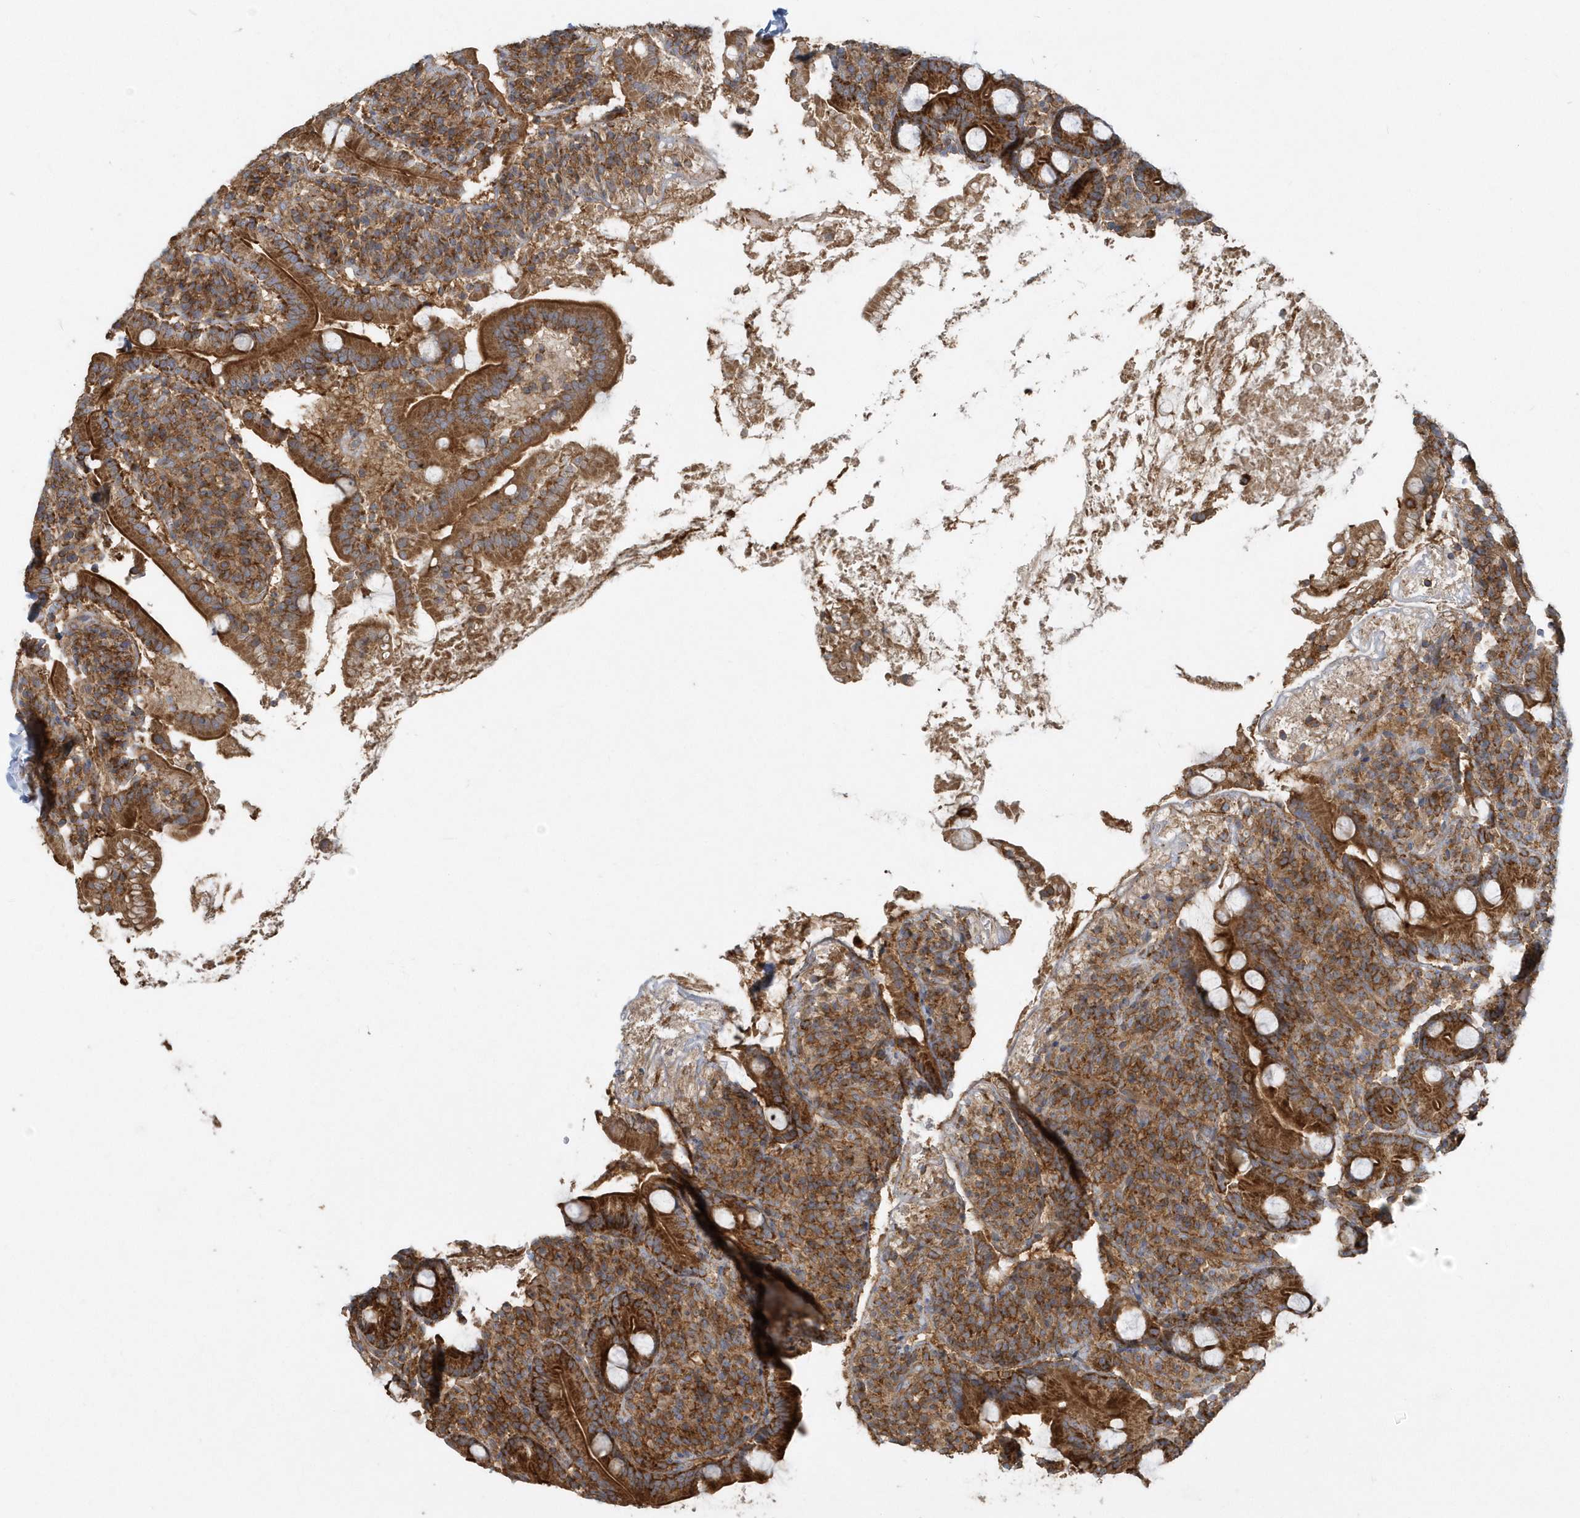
{"staining": {"intensity": "strong", "quantity": ">75%", "location": "cytoplasmic/membranous"}, "tissue": "duodenum", "cell_type": "Glandular cells", "image_type": "normal", "snomed": [{"axis": "morphology", "description": "Normal tissue, NOS"}, {"axis": "topography", "description": "Duodenum"}], "caption": "Normal duodenum demonstrates strong cytoplasmic/membranous staining in about >75% of glandular cells, visualized by immunohistochemistry. Nuclei are stained in blue.", "gene": "TRAIP", "patient": {"sex": "male", "age": 35}}